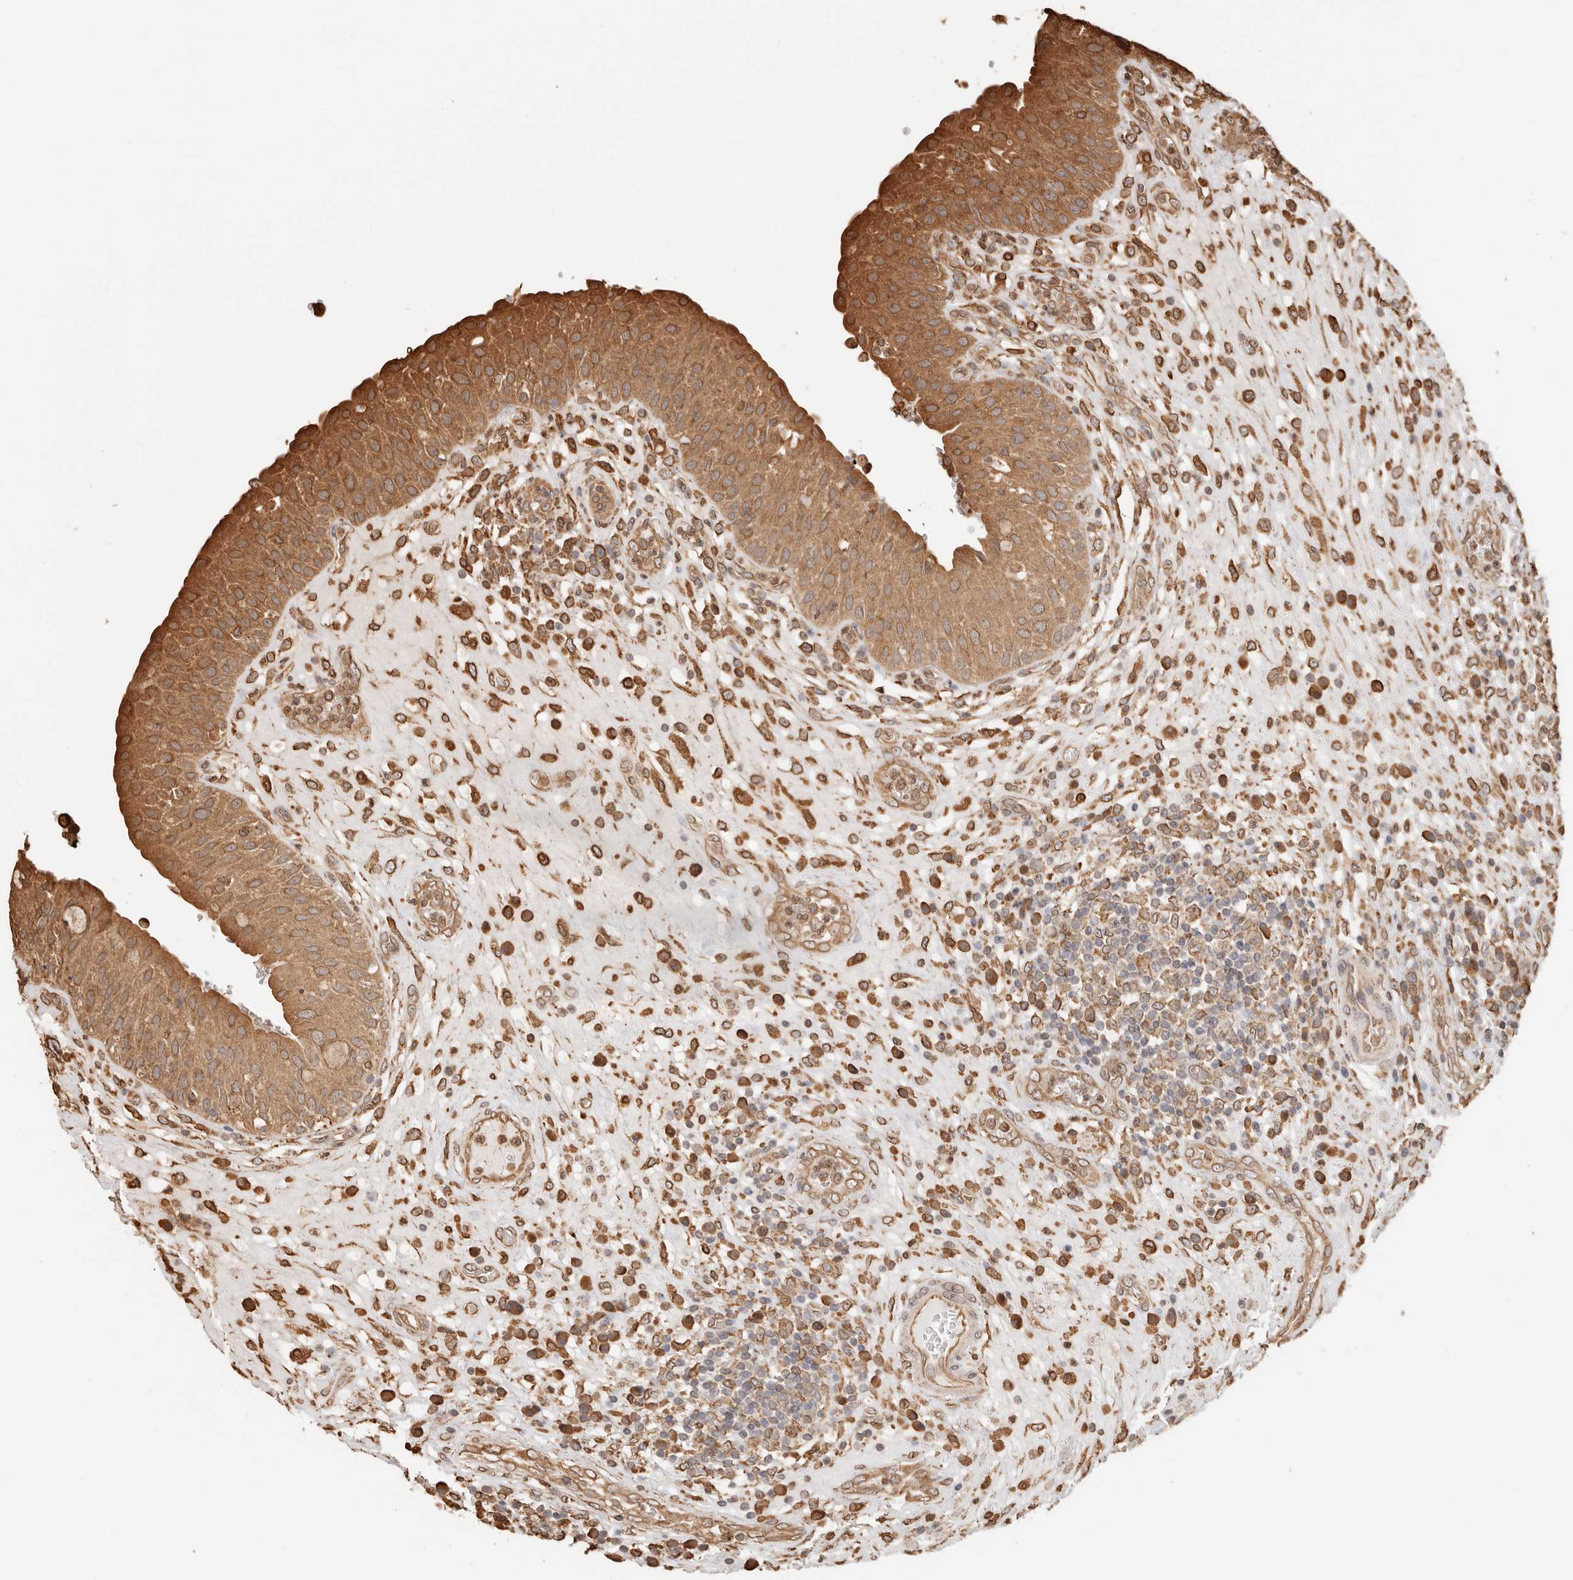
{"staining": {"intensity": "moderate", "quantity": ">75%", "location": "cytoplasmic/membranous"}, "tissue": "urinary bladder", "cell_type": "Urothelial cells", "image_type": "normal", "snomed": [{"axis": "morphology", "description": "Normal tissue, NOS"}, {"axis": "topography", "description": "Urinary bladder"}], "caption": "Unremarkable urinary bladder was stained to show a protein in brown. There is medium levels of moderate cytoplasmic/membranous expression in about >75% of urothelial cells. (IHC, brightfield microscopy, high magnification).", "gene": "ARHGEF10L", "patient": {"sex": "female", "age": 62}}